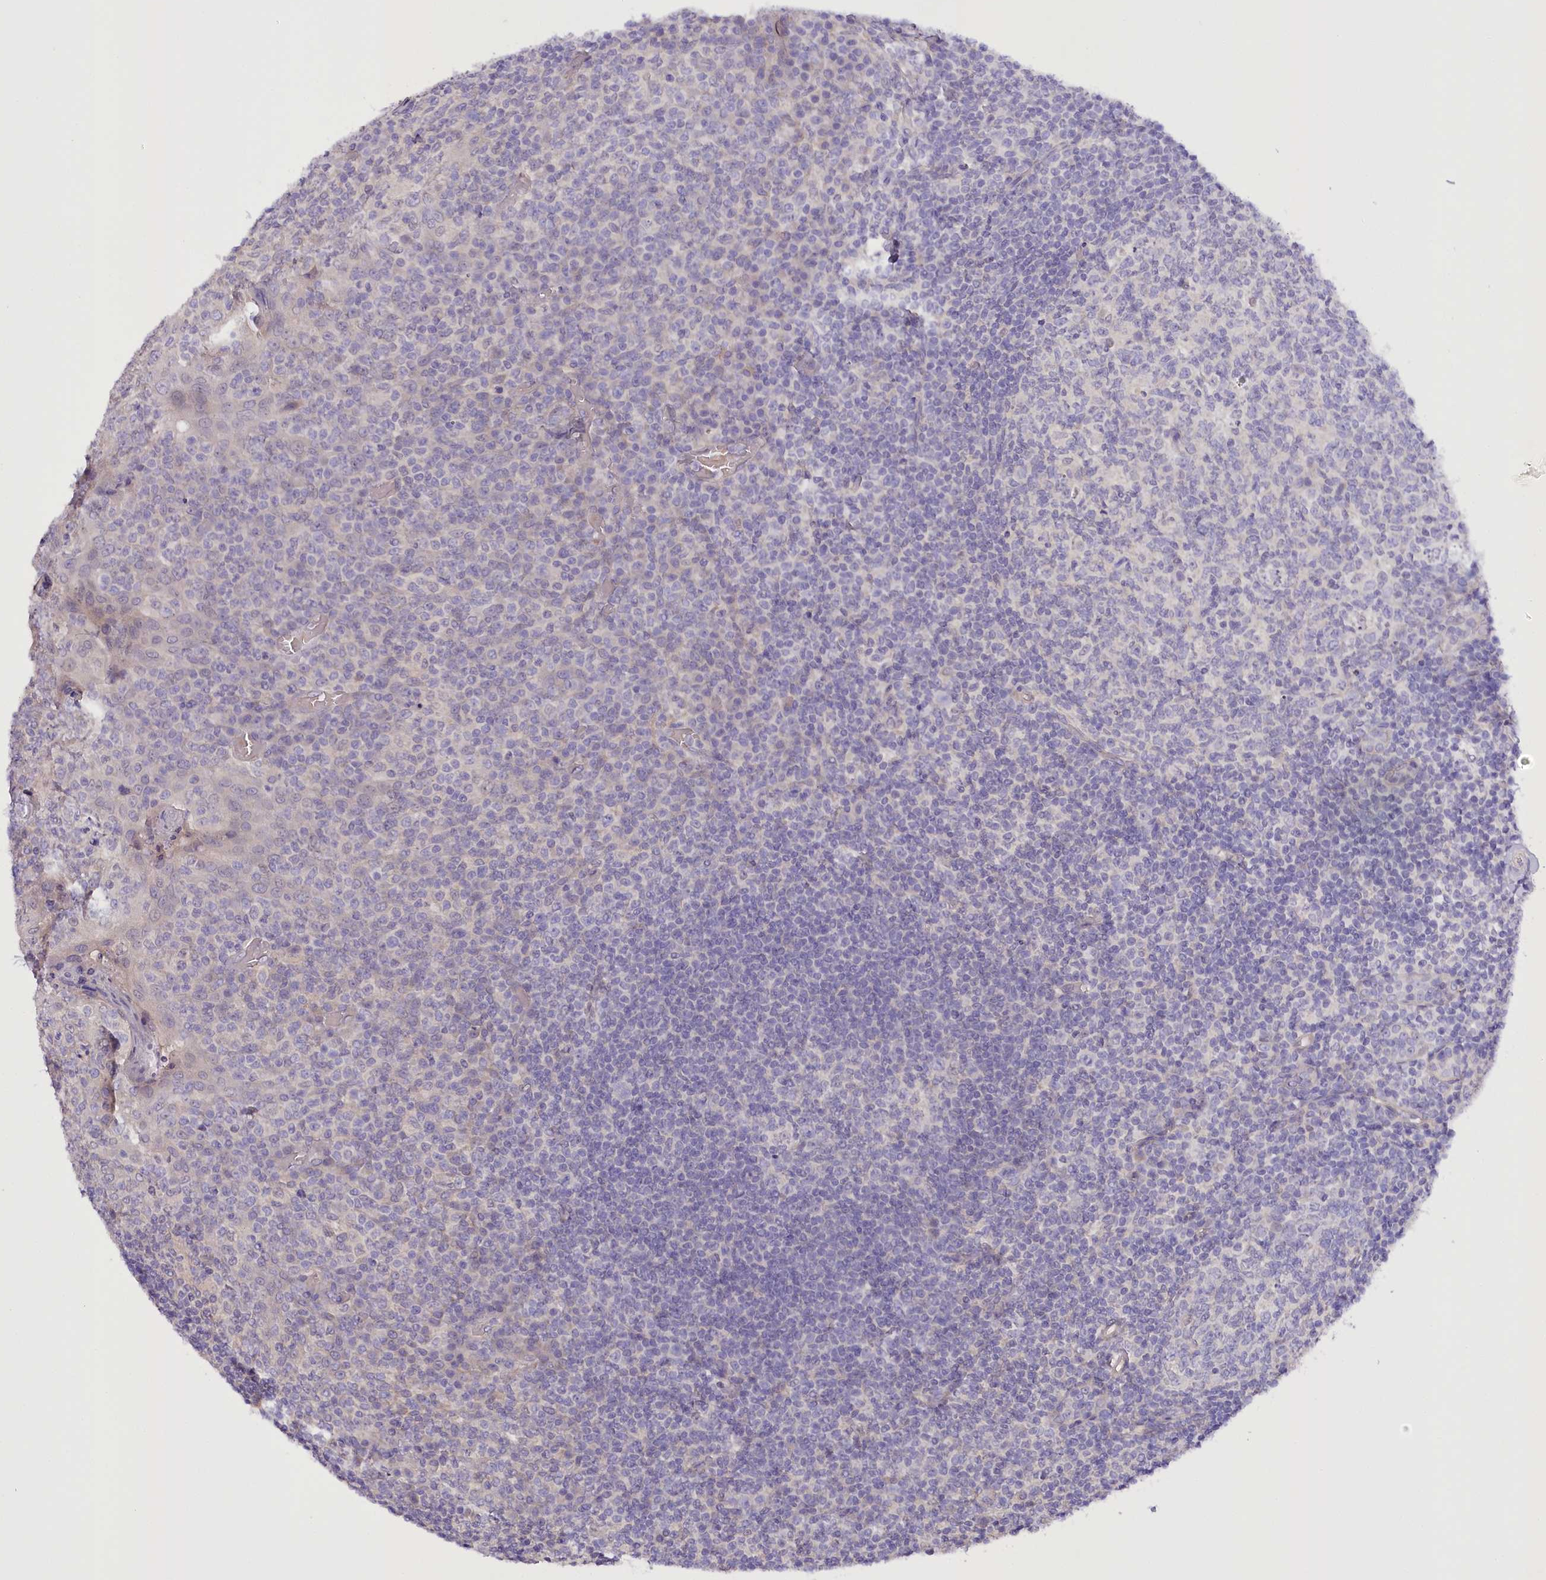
{"staining": {"intensity": "negative", "quantity": "none", "location": "none"}, "tissue": "tonsil", "cell_type": "Germinal center cells", "image_type": "normal", "snomed": [{"axis": "morphology", "description": "Normal tissue, NOS"}, {"axis": "topography", "description": "Tonsil"}], "caption": "Immunohistochemistry (IHC) micrograph of normal tonsil: human tonsil stained with DAB (3,3'-diaminobenzidine) exhibits no significant protein staining in germinal center cells.", "gene": "DCUN1D1", "patient": {"sex": "female", "age": 19}}